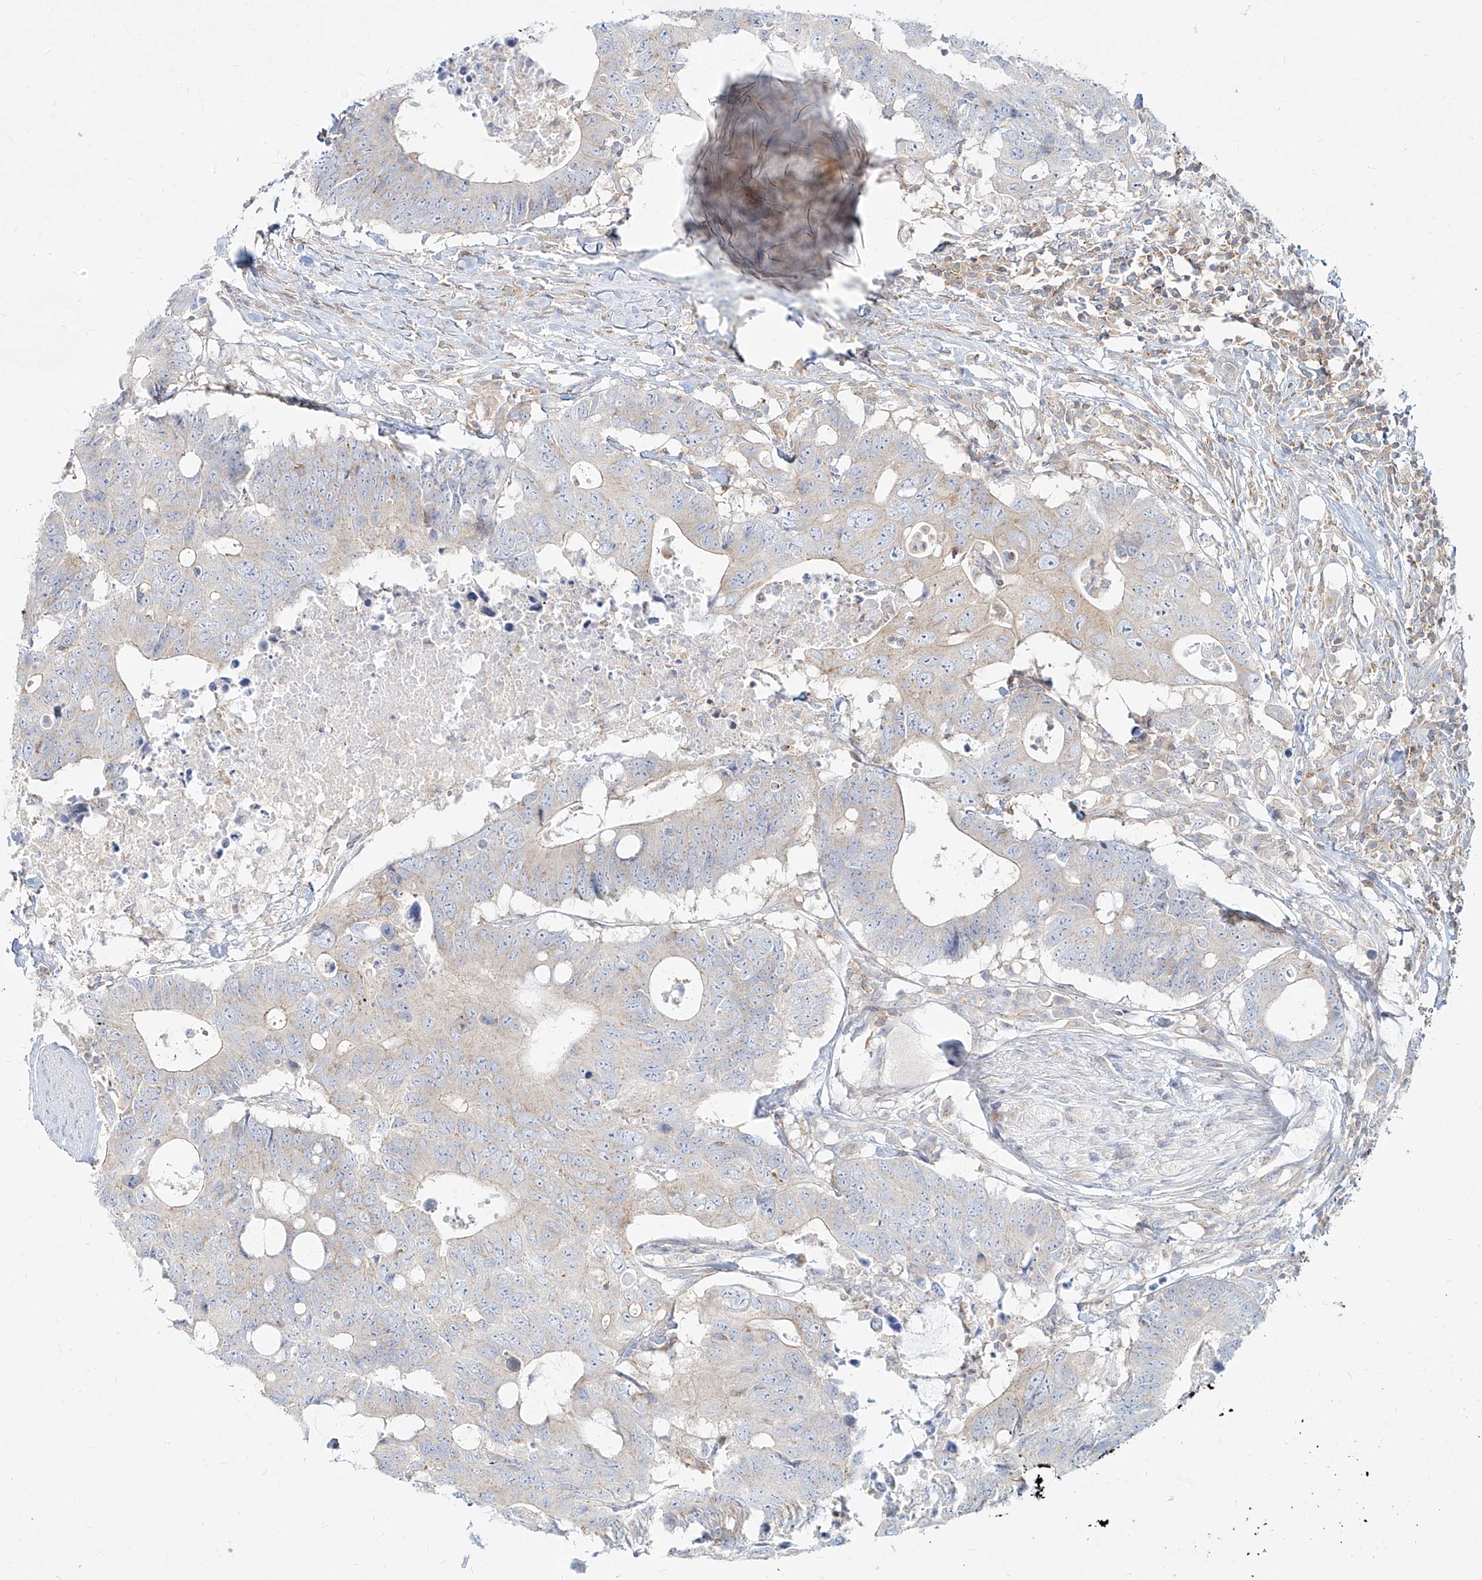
{"staining": {"intensity": "negative", "quantity": "none", "location": "none"}, "tissue": "colorectal cancer", "cell_type": "Tumor cells", "image_type": "cancer", "snomed": [{"axis": "morphology", "description": "Adenocarcinoma, NOS"}, {"axis": "topography", "description": "Colon"}], "caption": "Colorectal cancer (adenocarcinoma) was stained to show a protein in brown. There is no significant positivity in tumor cells.", "gene": "SLC2A12", "patient": {"sex": "male", "age": 71}}